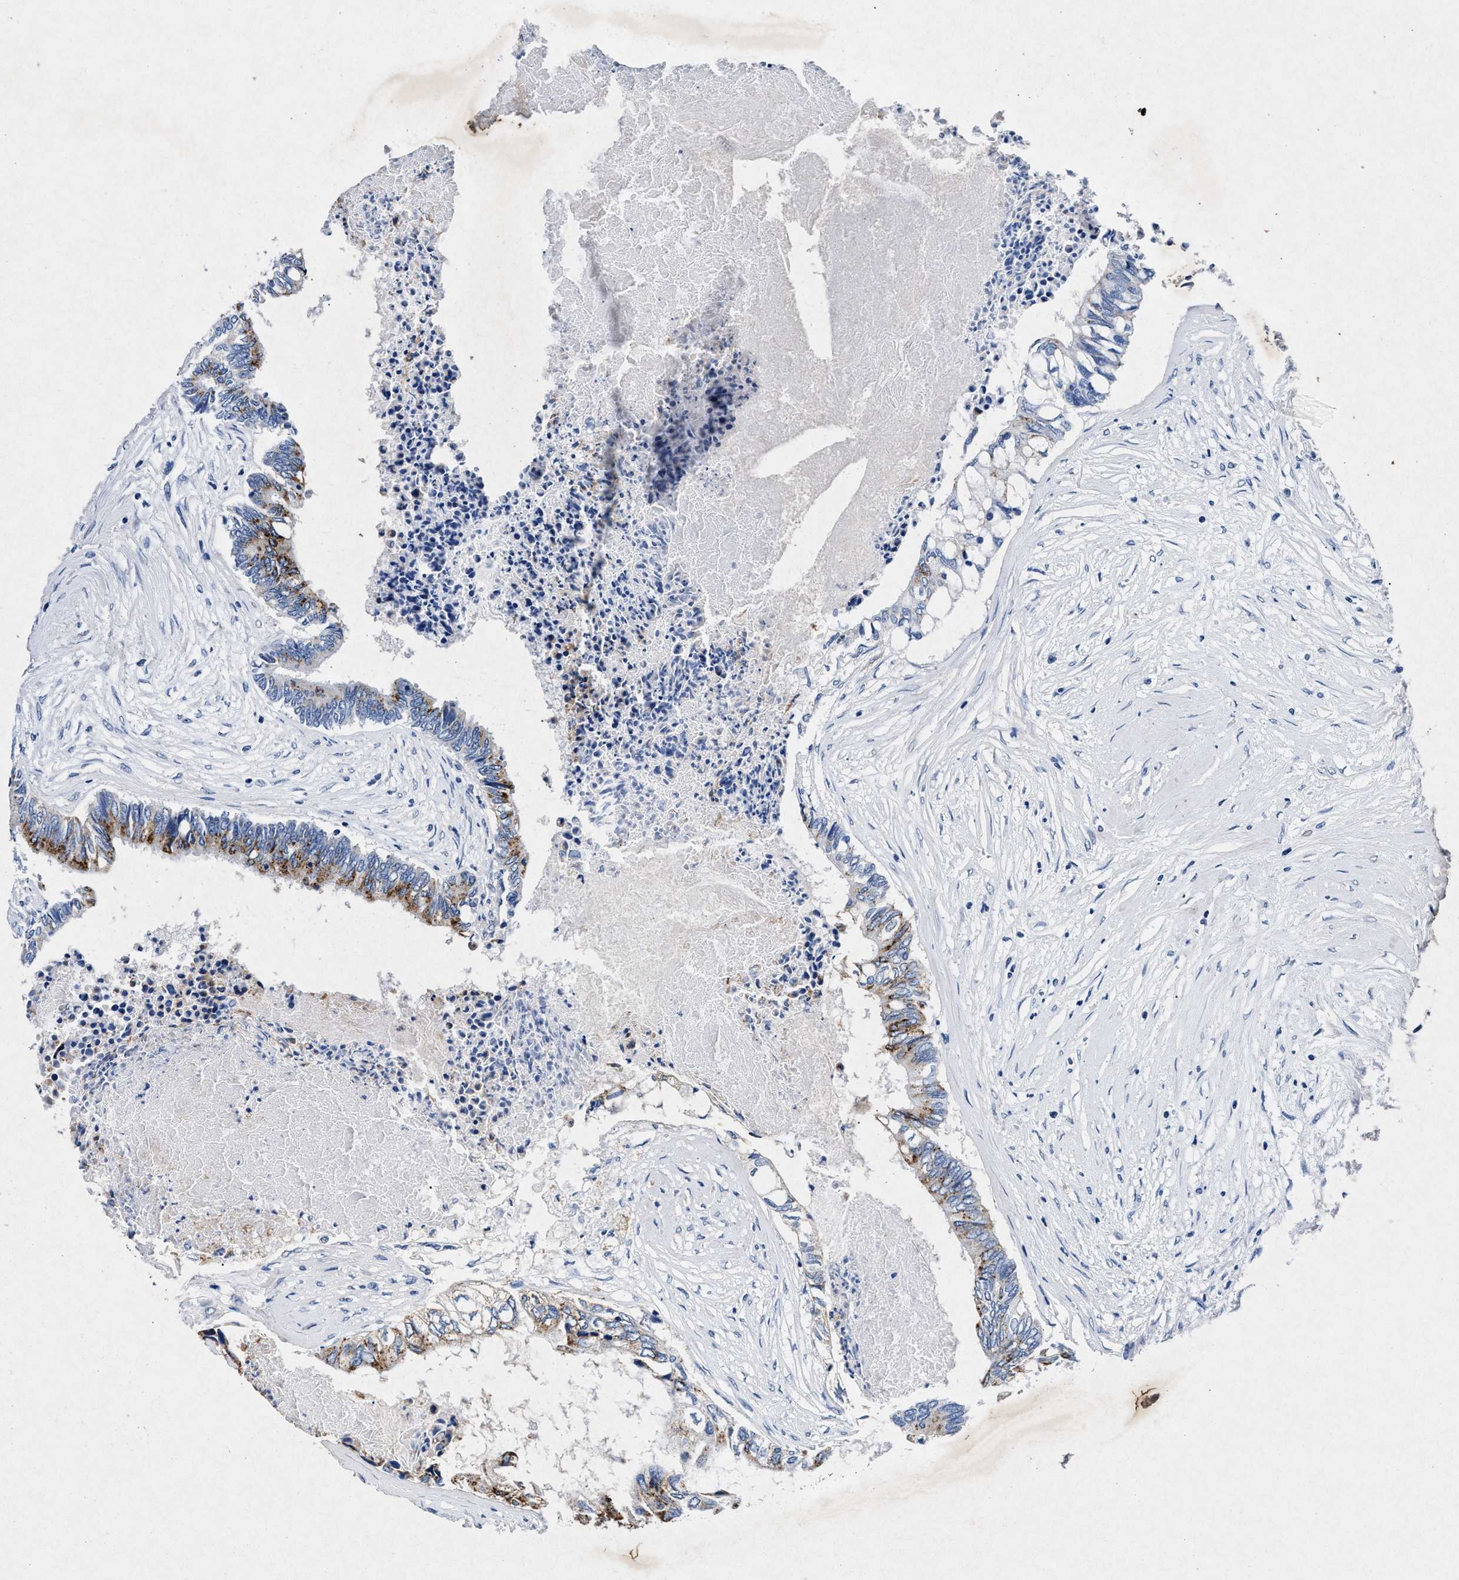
{"staining": {"intensity": "moderate", "quantity": ">75%", "location": "cytoplasmic/membranous"}, "tissue": "colorectal cancer", "cell_type": "Tumor cells", "image_type": "cancer", "snomed": [{"axis": "morphology", "description": "Adenocarcinoma, NOS"}, {"axis": "topography", "description": "Rectum"}], "caption": "Immunohistochemistry (IHC) image of human colorectal adenocarcinoma stained for a protein (brown), which reveals medium levels of moderate cytoplasmic/membranous positivity in about >75% of tumor cells.", "gene": "MAP6", "patient": {"sex": "male", "age": 63}}